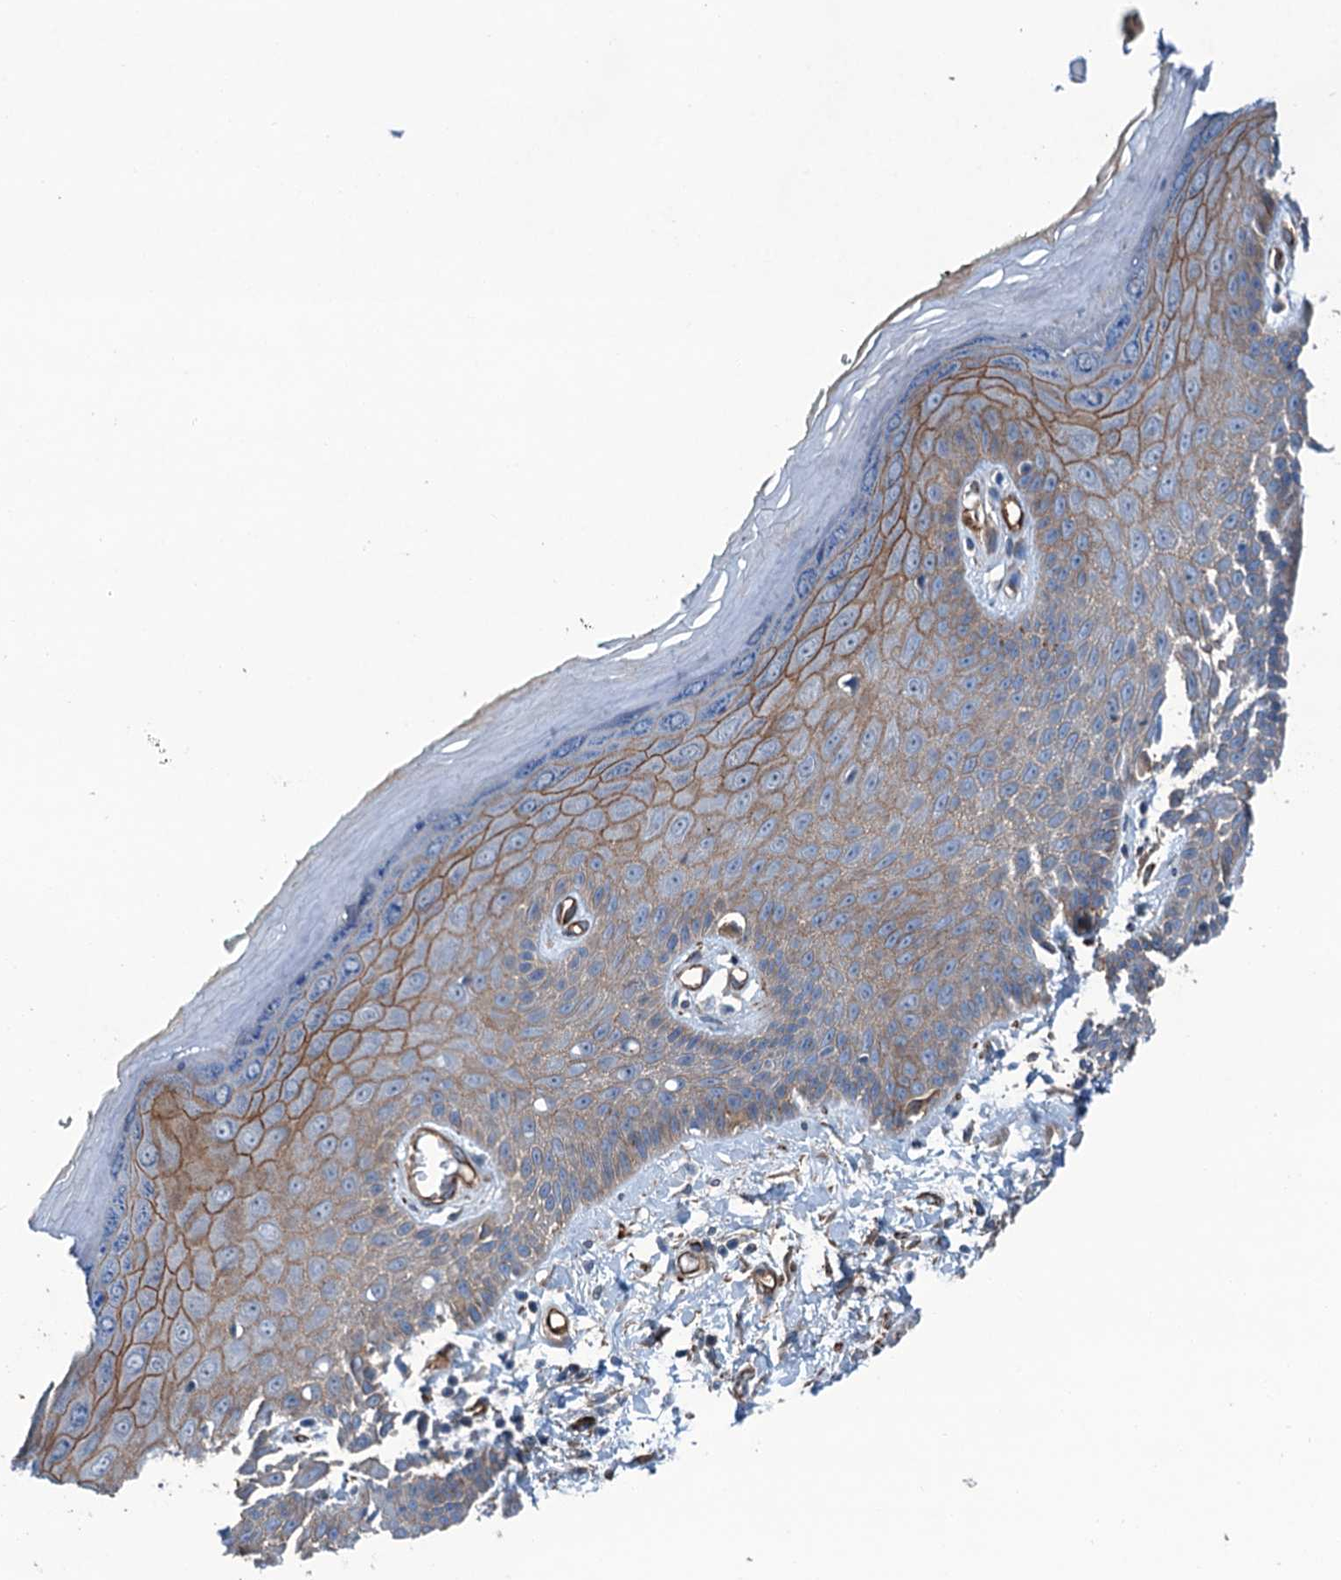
{"staining": {"intensity": "moderate", "quantity": ">75%", "location": "cytoplasmic/membranous"}, "tissue": "skin", "cell_type": "Epidermal cells", "image_type": "normal", "snomed": [{"axis": "morphology", "description": "Normal tissue, NOS"}, {"axis": "topography", "description": "Anal"}], "caption": "Moderate cytoplasmic/membranous positivity for a protein is seen in about >75% of epidermal cells of unremarkable skin using IHC.", "gene": "NMRAL1", "patient": {"sex": "male", "age": 78}}